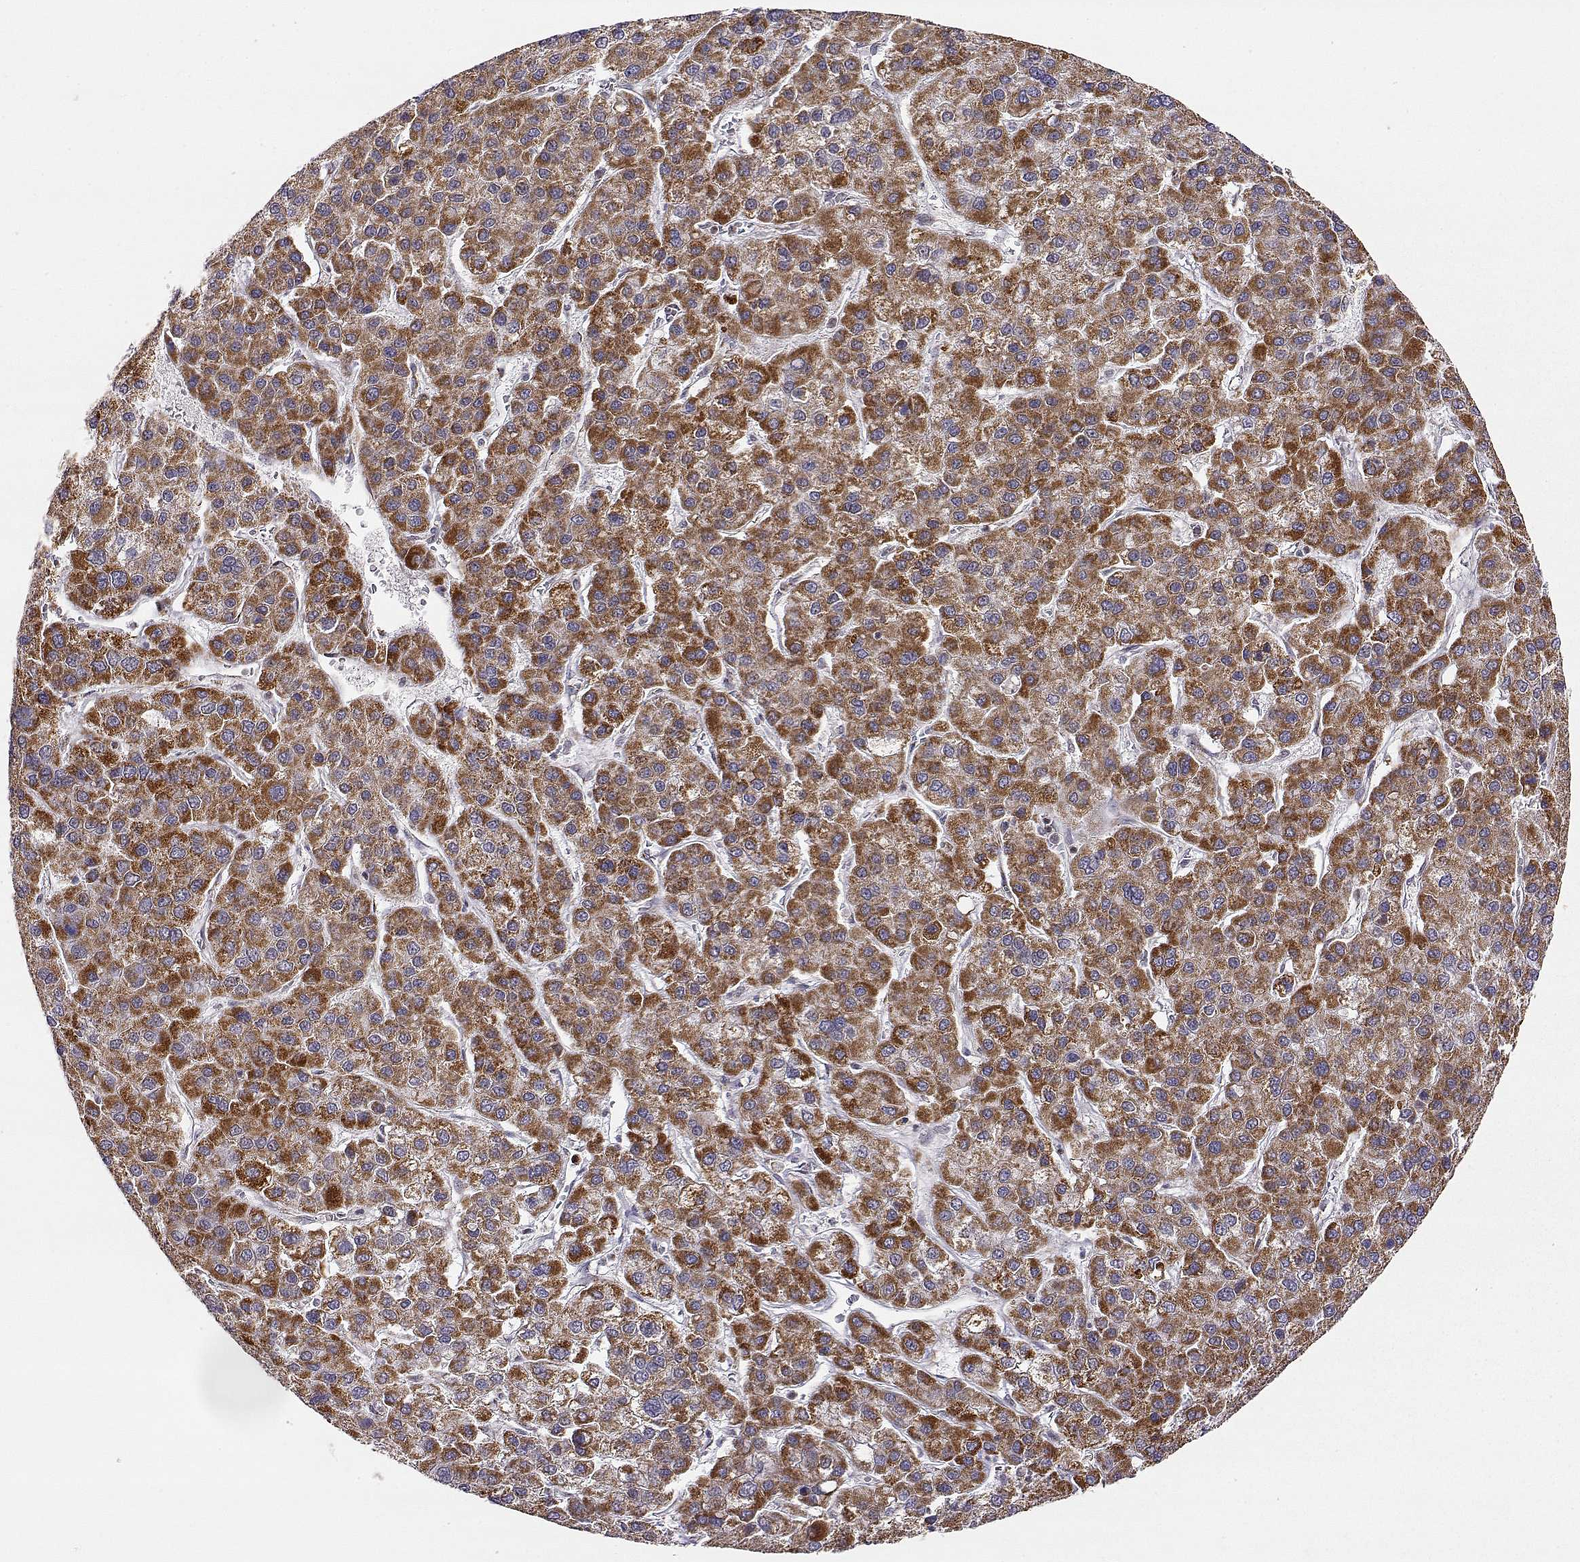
{"staining": {"intensity": "moderate", "quantity": "25%-75%", "location": "cytoplasmic/membranous"}, "tissue": "liver cancer", "cell_type": "Tumor cells", "image_type": "cancer", "snomed": [{"axis": "morphology", "description": "Carcinoma, Hepatocellular, NOS"}, {"axis": "topography", "description": "Liver"}], "caption": "Liver cancer stained for a protein (brown) shows moderate cytoplasmic/membranous positive positivity in about 25%-75% of tumor cells.", "gene": "EXOG", "patient": {"sex": "female", "age": 41}}